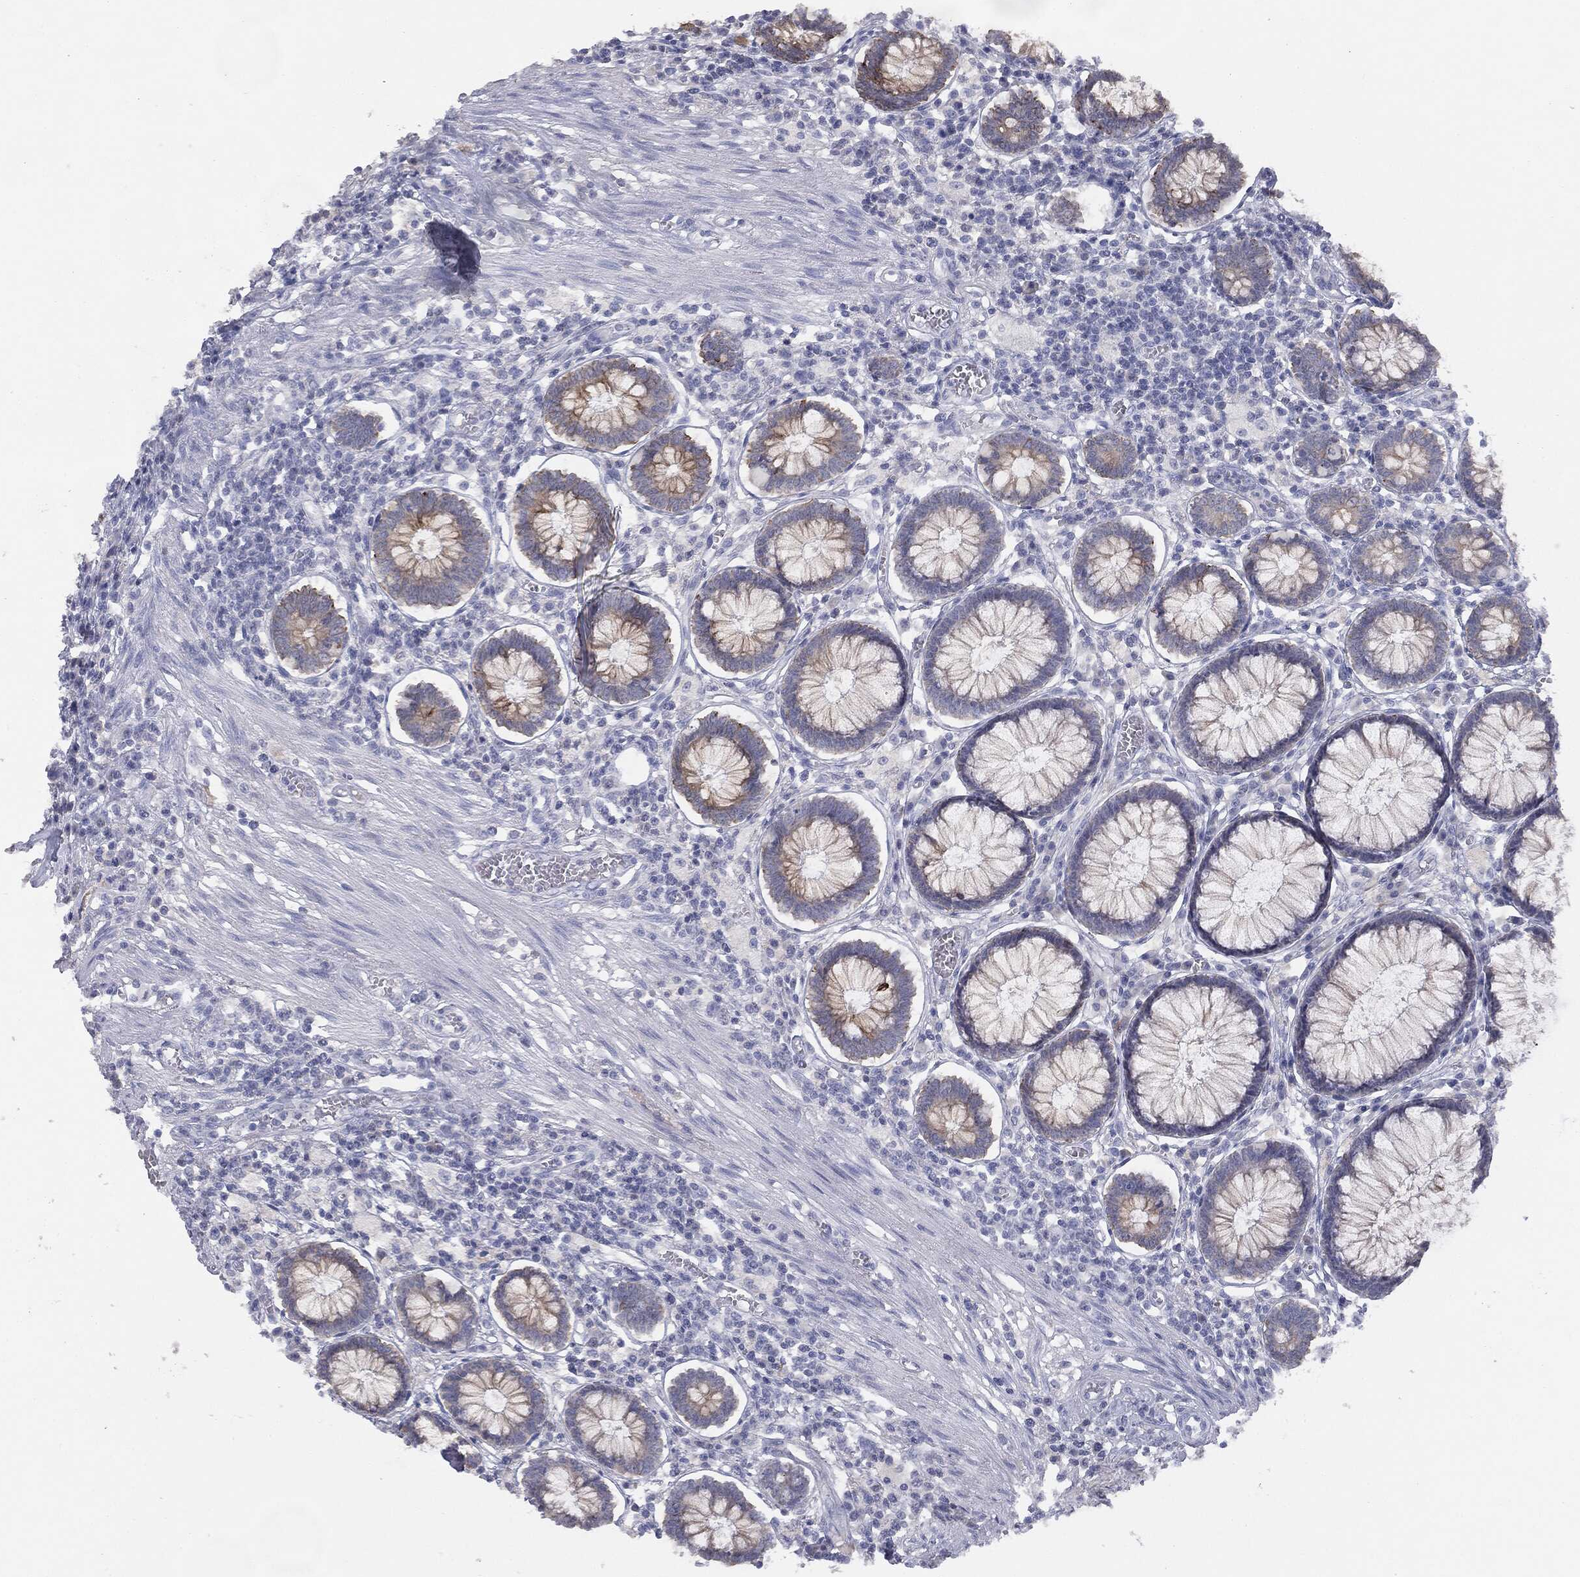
{"staining": {"intensity": "negative", "quantity": "none", "location": "none"}, "tissue": "colon", "cell_type": "Endothelial cells", "image_type": "normal", "snomed": [{"axis": "morphology", "description": "Normal tissue, NOS"}, {"axis": "topography", "description": "Colon"}], "caption": "IHC micrograph of normal colon stained for a protein (brown), which exhibits no positivity in endothelial cells.", "gene": "MUC1", "patient": {"sex": "male", "age": 65}}